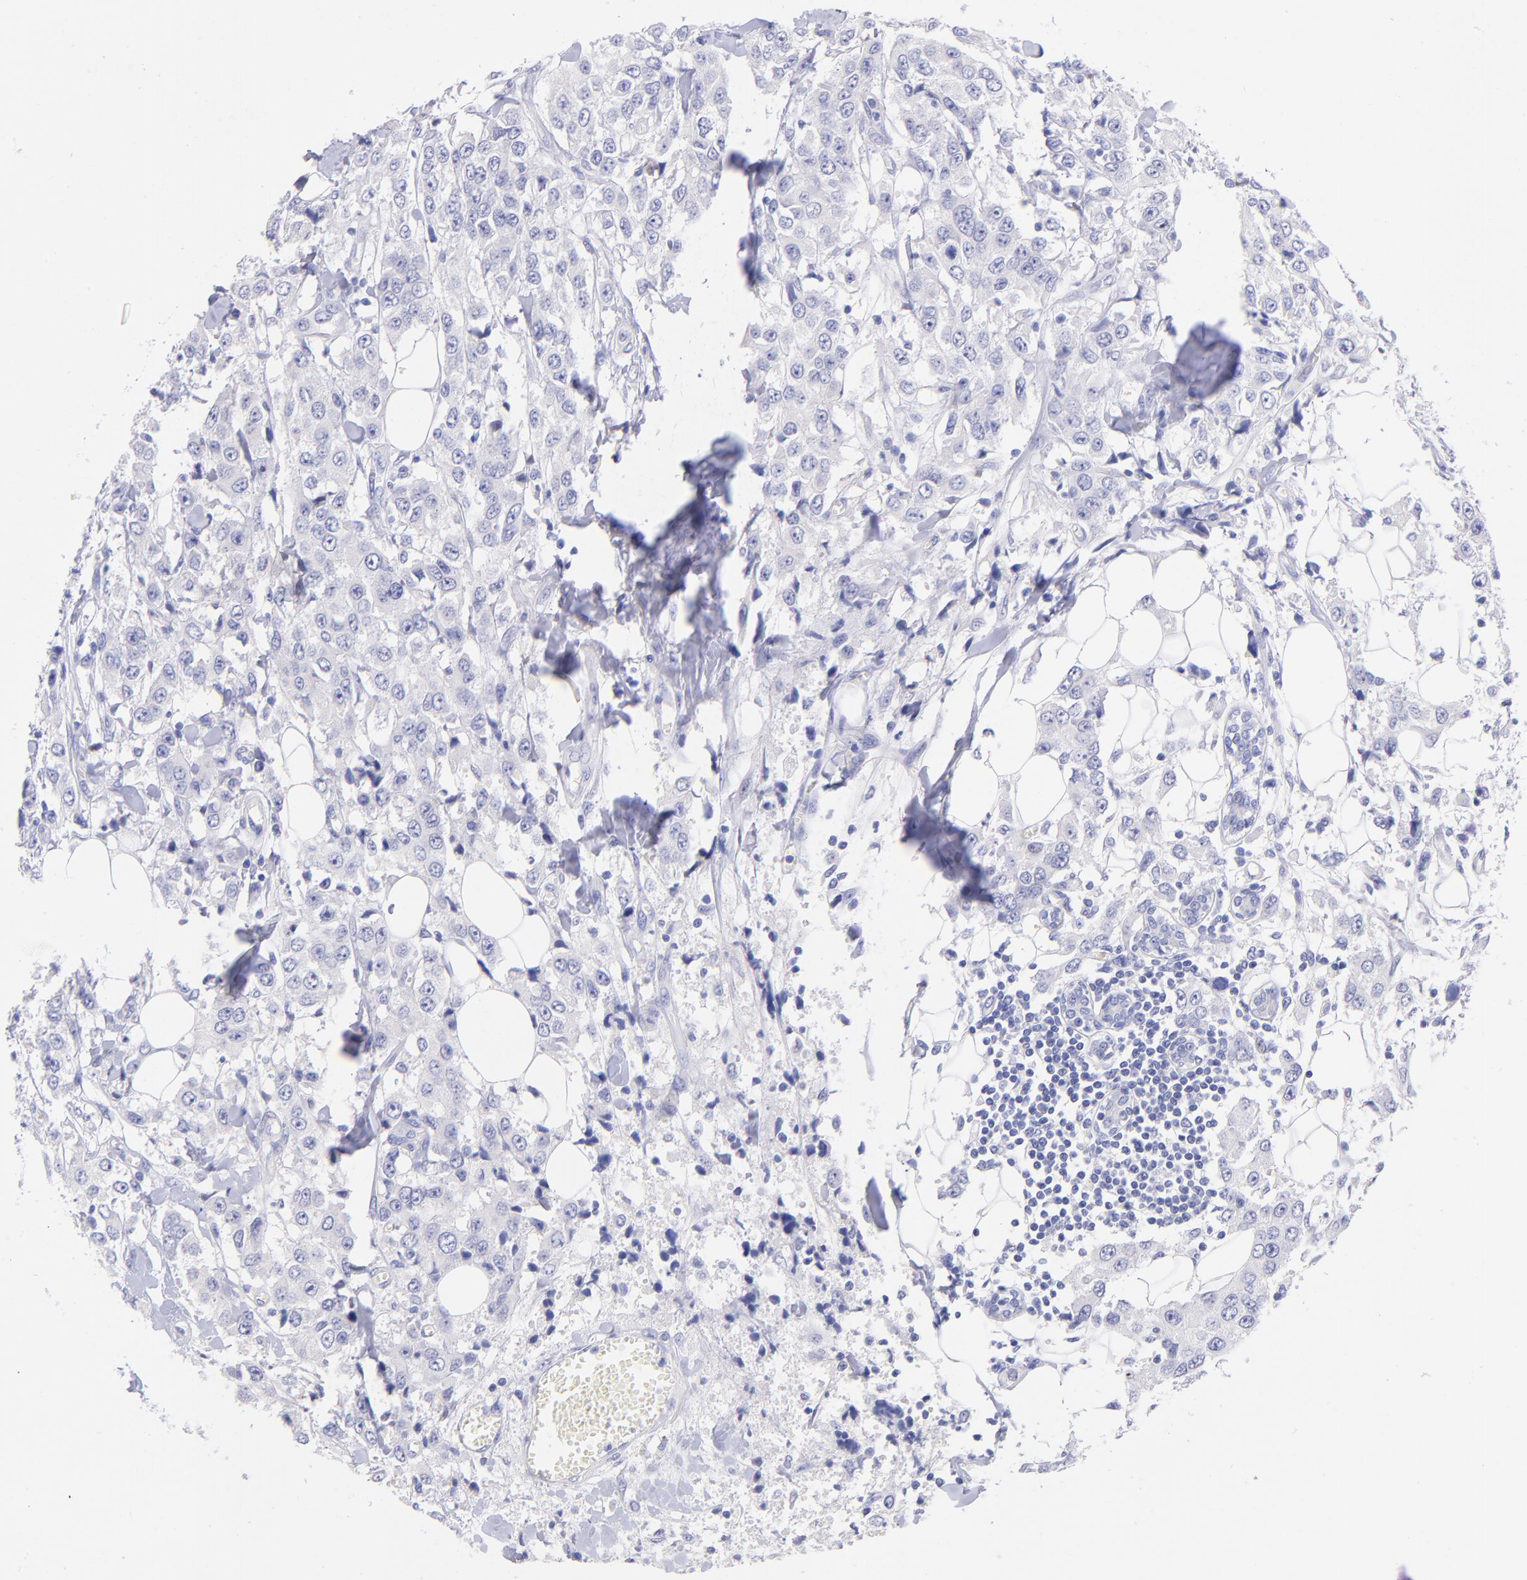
{"staining": {"intensity": "negative", "quantity": "none", "location": "none"}, "tissue": "breast cancer", "cell_type": "Tumor cells", "image_type": "cancer", "snomed": [{"axis": "morphology", "description": "Duct carcinoma"}, {"axis": "topography", "description": "Breast"}], "caption": "High power microscopy image of an immunohistochemistry histopathology image of breast cancer, revealing no significant expression in tumor cells.", "gene": "RAB3B", "patient": {"sex": "female", "age": 58}}